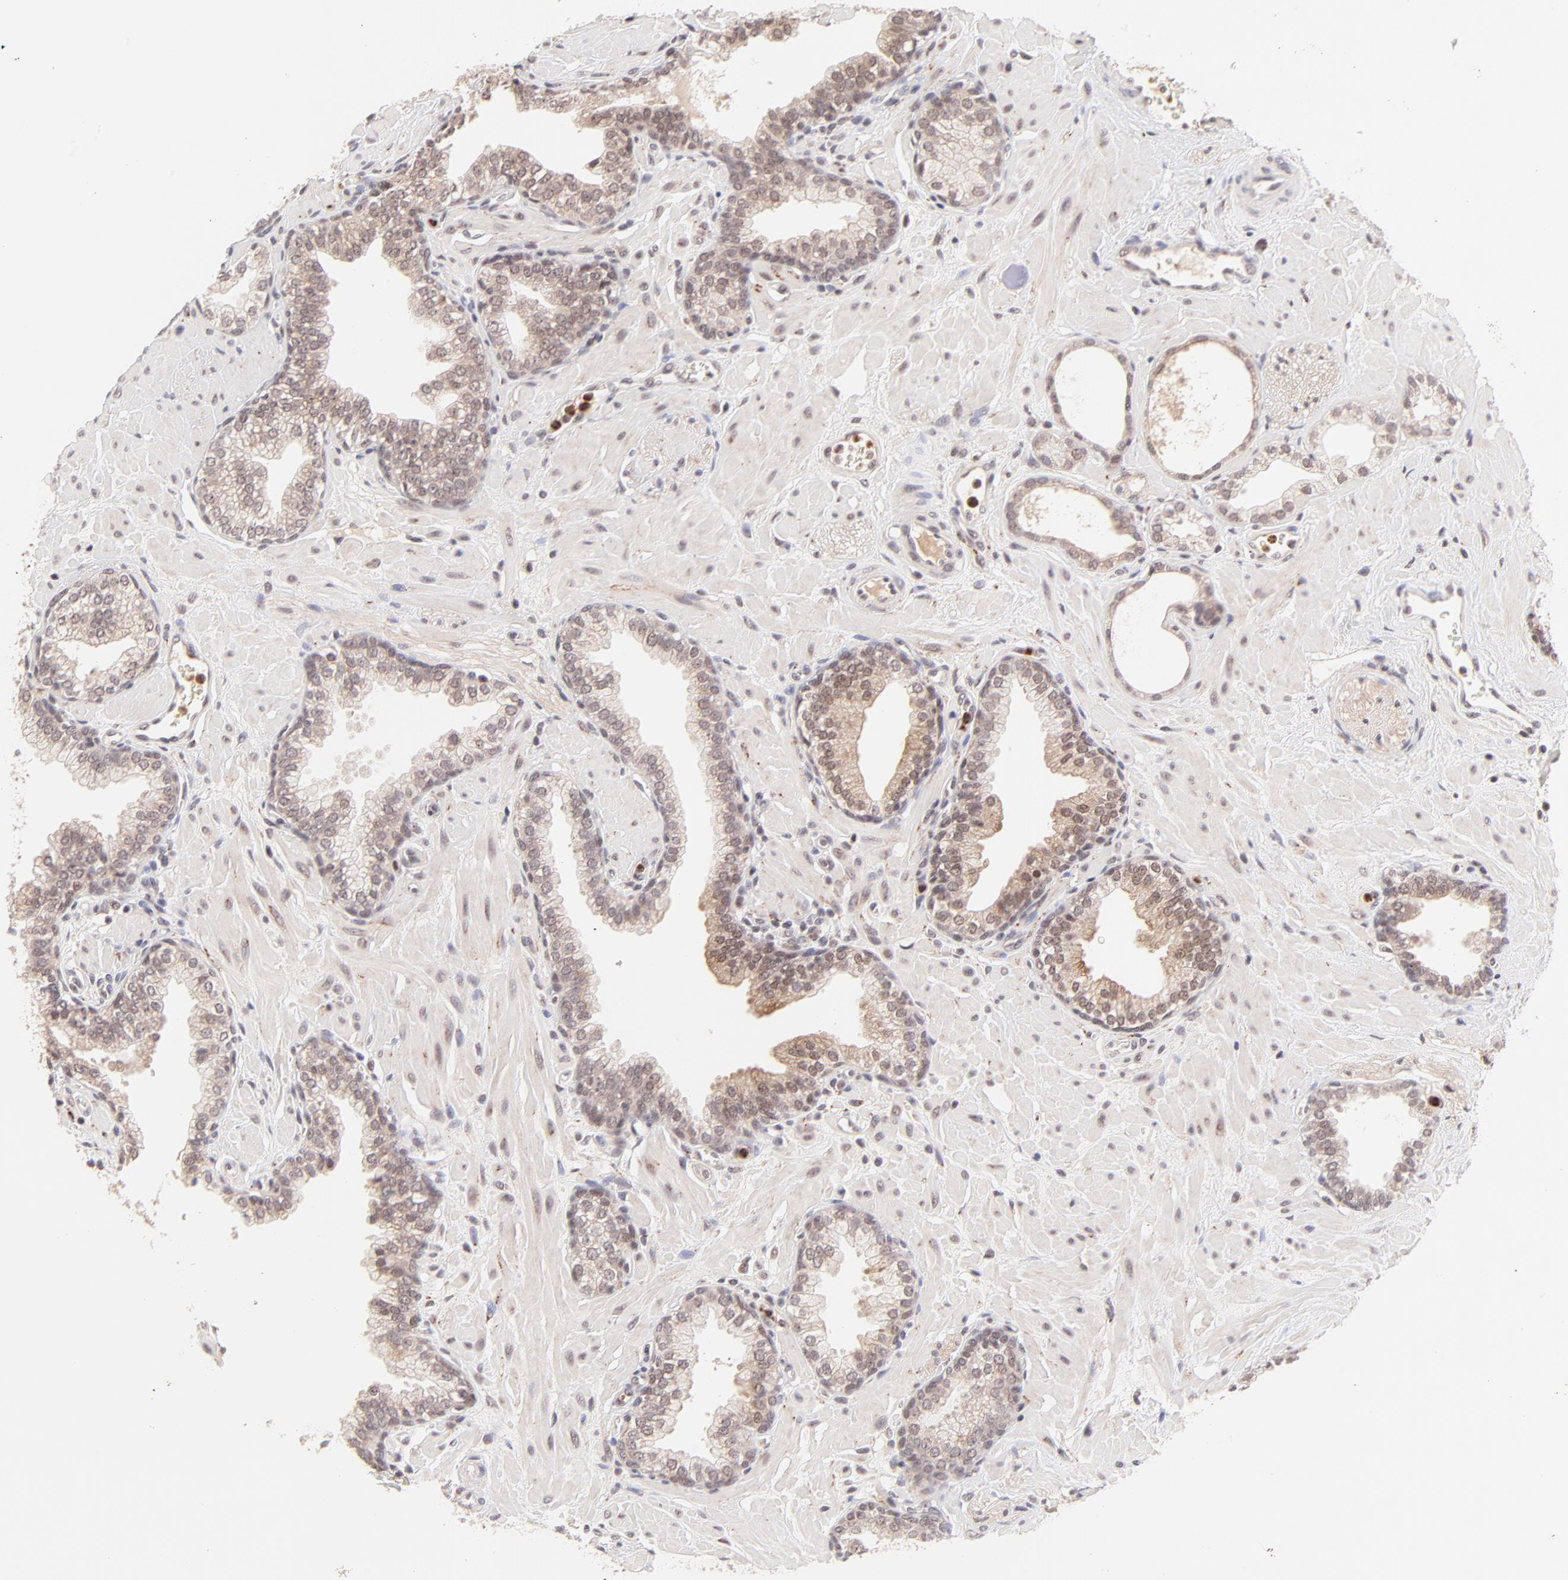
{"staining": {"intensity": "moderate", "quantity": ">75%", "location": "nuclear"}, "tissue": "prostate", "cell_type": "Glandular cells", "image_type": "normal", "snomed": [{"axis": "morphology", "description": "Normal tissue, NOS"}, {"axis": "topography", "description": "Prostate"}], "caption": "Immunohistochemistry (IHC) micrograph of benign prostate stained for a protein (brown), which shows medium levels of moderate nuclear expression in approximately >75% of glandular cells.", "gene": "MED12", "patient": {"sex": "male", "age": 60}}